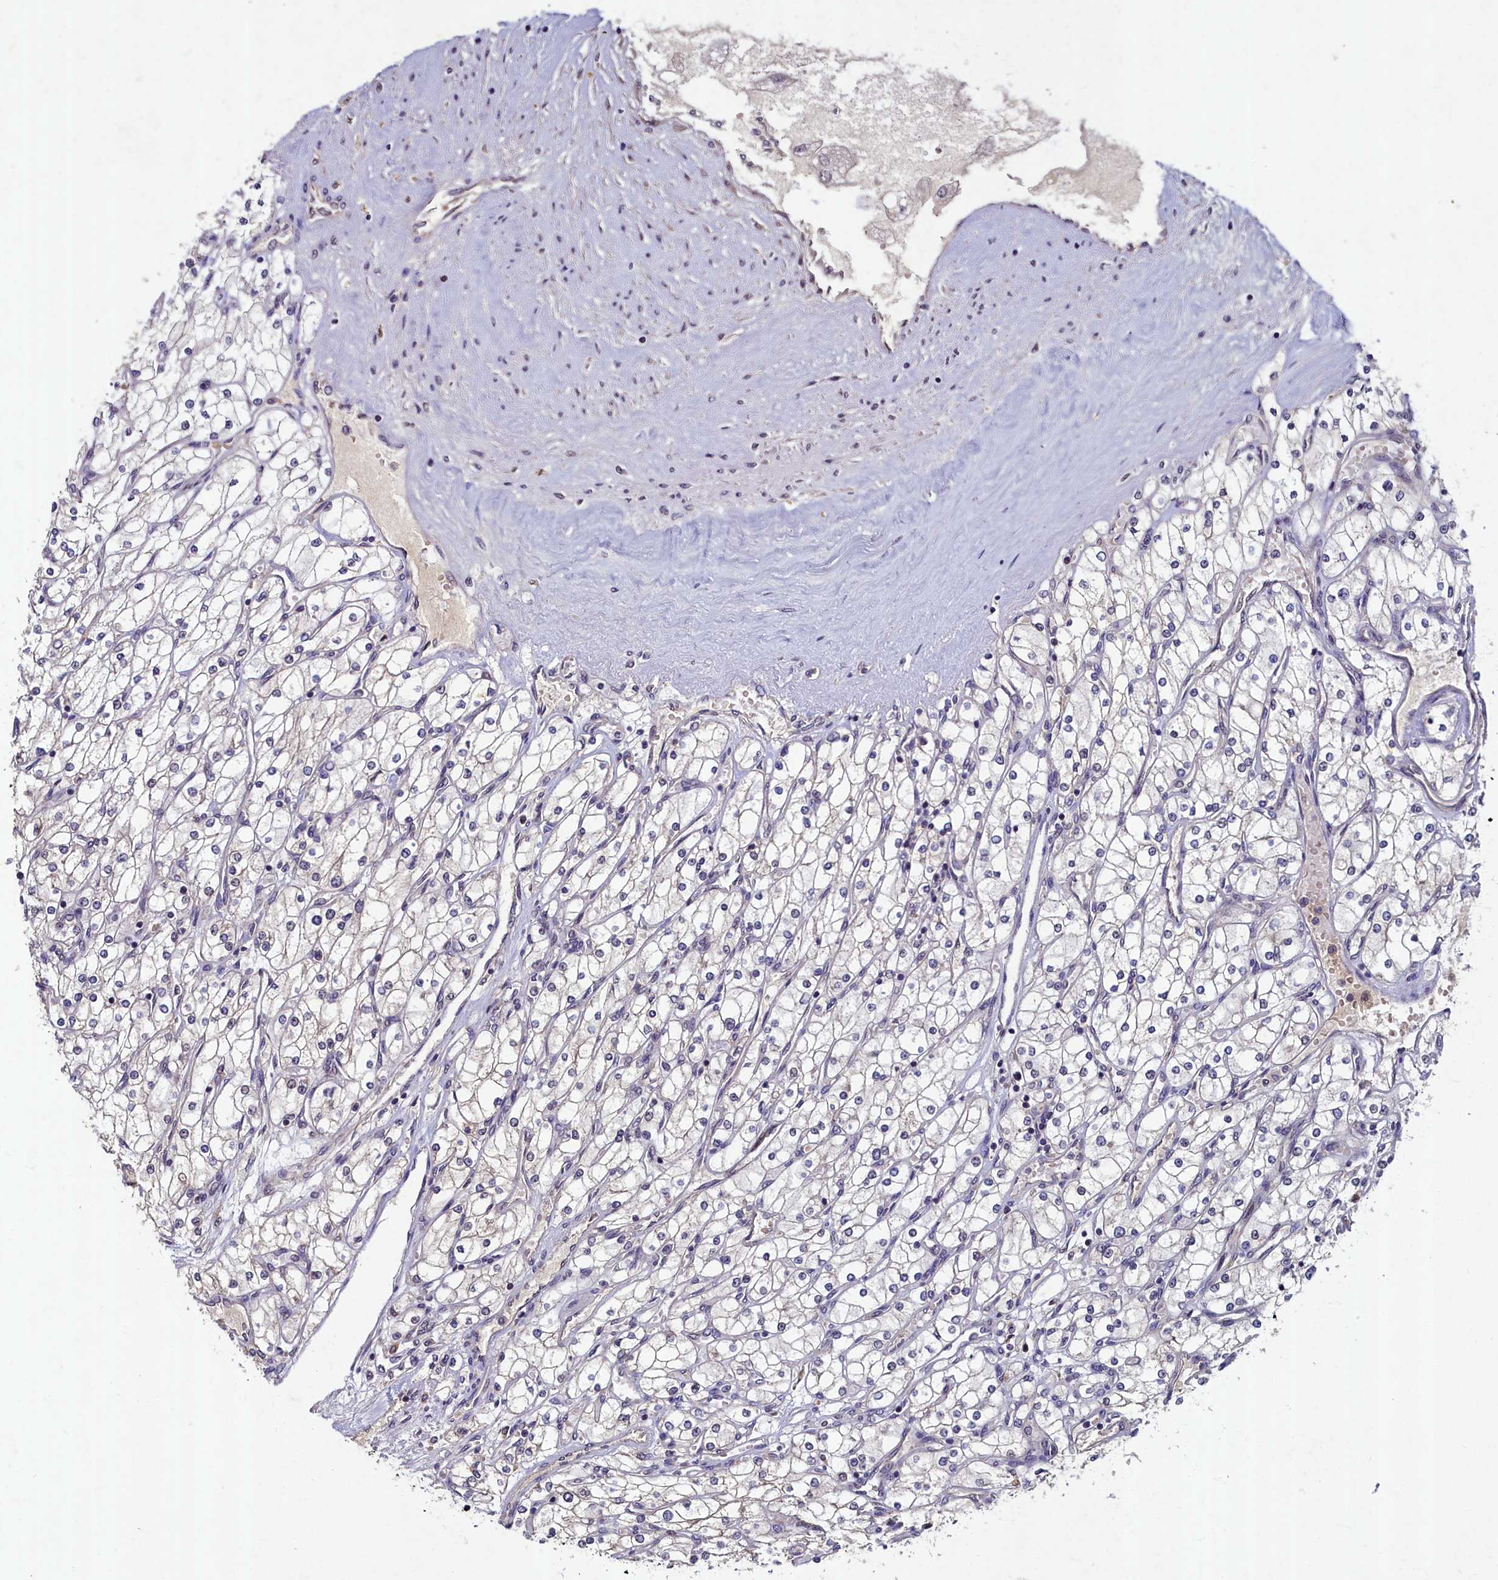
{"staining": {"intensity": "negative", "quantity": "none", "location": "none"}, "tissue": "renal cancer", "cell_type": "Tumor cells", "image_type": "cancer", "snomed": [{"axis": "morphology", "description": "Adenocarcinoma, NOS"}, {"axis": "topography", "description": "Kidney"}], "caption": "Immunohistochemistry photomicrograph of neoplastic tissue: human renal adenocarcinoma stained with DAB demonstrates no significant protein expression in tumor cells.", "gene": "LATS2", "patient": {"sex": "male", "age": 80}}